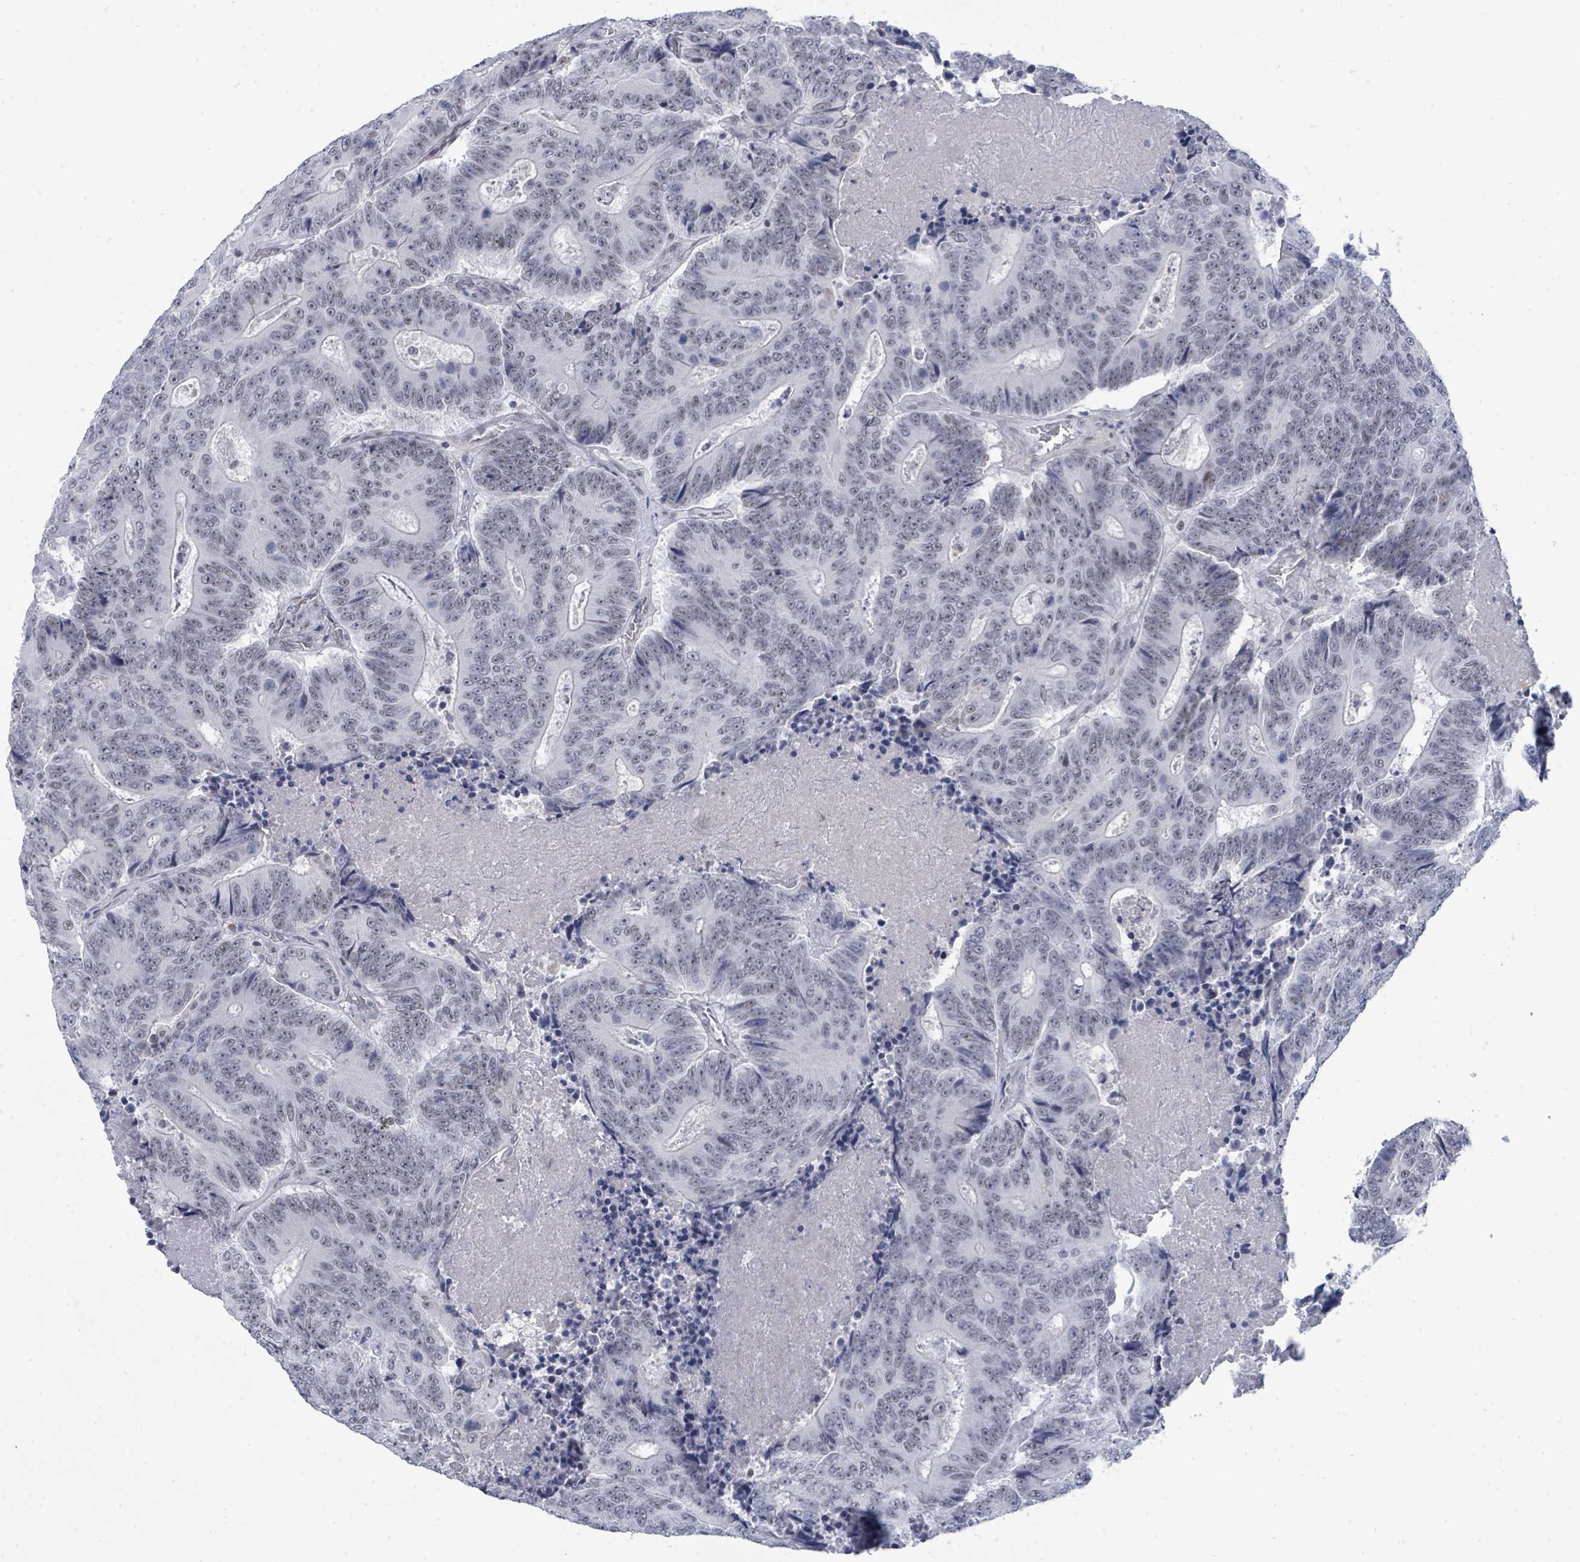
{"staining": {"intensity": "weak", "quantity": "25%-75%", "location": "nuclear"}, "tissue": "colorectal cancer", "cell_type": "Tumor cells", "image_type": "cancer", "snomed": [{"axis": "morphology", "description": "Adenocarcinoma, NOS"}, {"axis": "topography", "description": "Colon"}], "caption": "Tumor cells show low levels of weak nuclear staining in approximately 25%-75% of cells in colorectal cancer.", "gene": "CT45A5", "patient": {"sex": "male", "age": 83}}